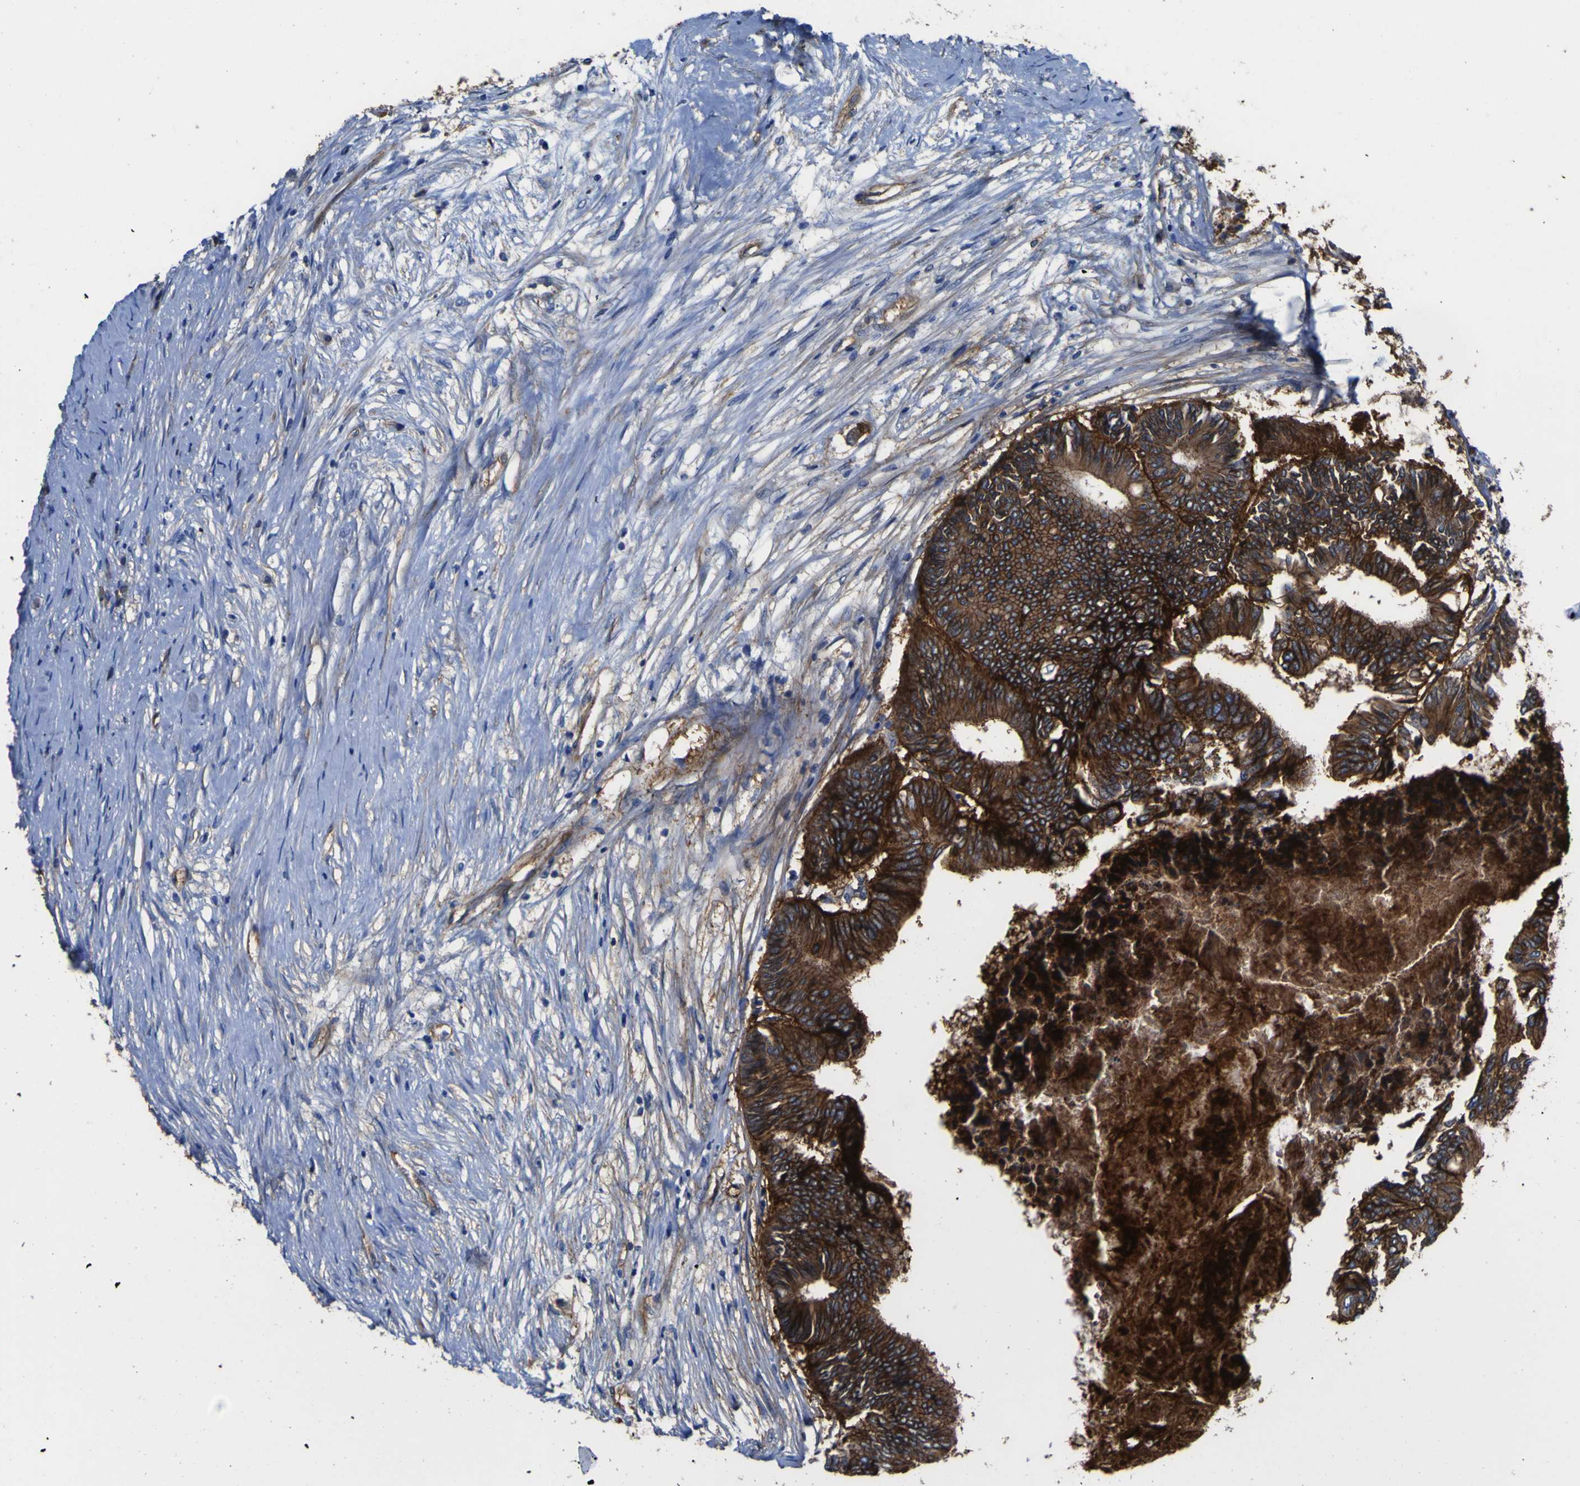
{"staining": {"intensity": "strong", "quantity": ">75%", "location": "cytoplasmic/membranous"}, "tissue": "colorectal cancer", "cell_type": "Tumor cells", "image_type": "cancer", "snomed": [{"axis": "morphology", "description": "Adenocarcinoma, NOS"}, {"axis": "topography", "description": "Rectum"}], "caption": "Protein staining exhibits strong cytoplasmic/membranous staining in approximately >75% of tumor cells in adenocarcinoma (colorectal).", "gene": "CD151", "patient": {"sex": "male", "age": 63}}